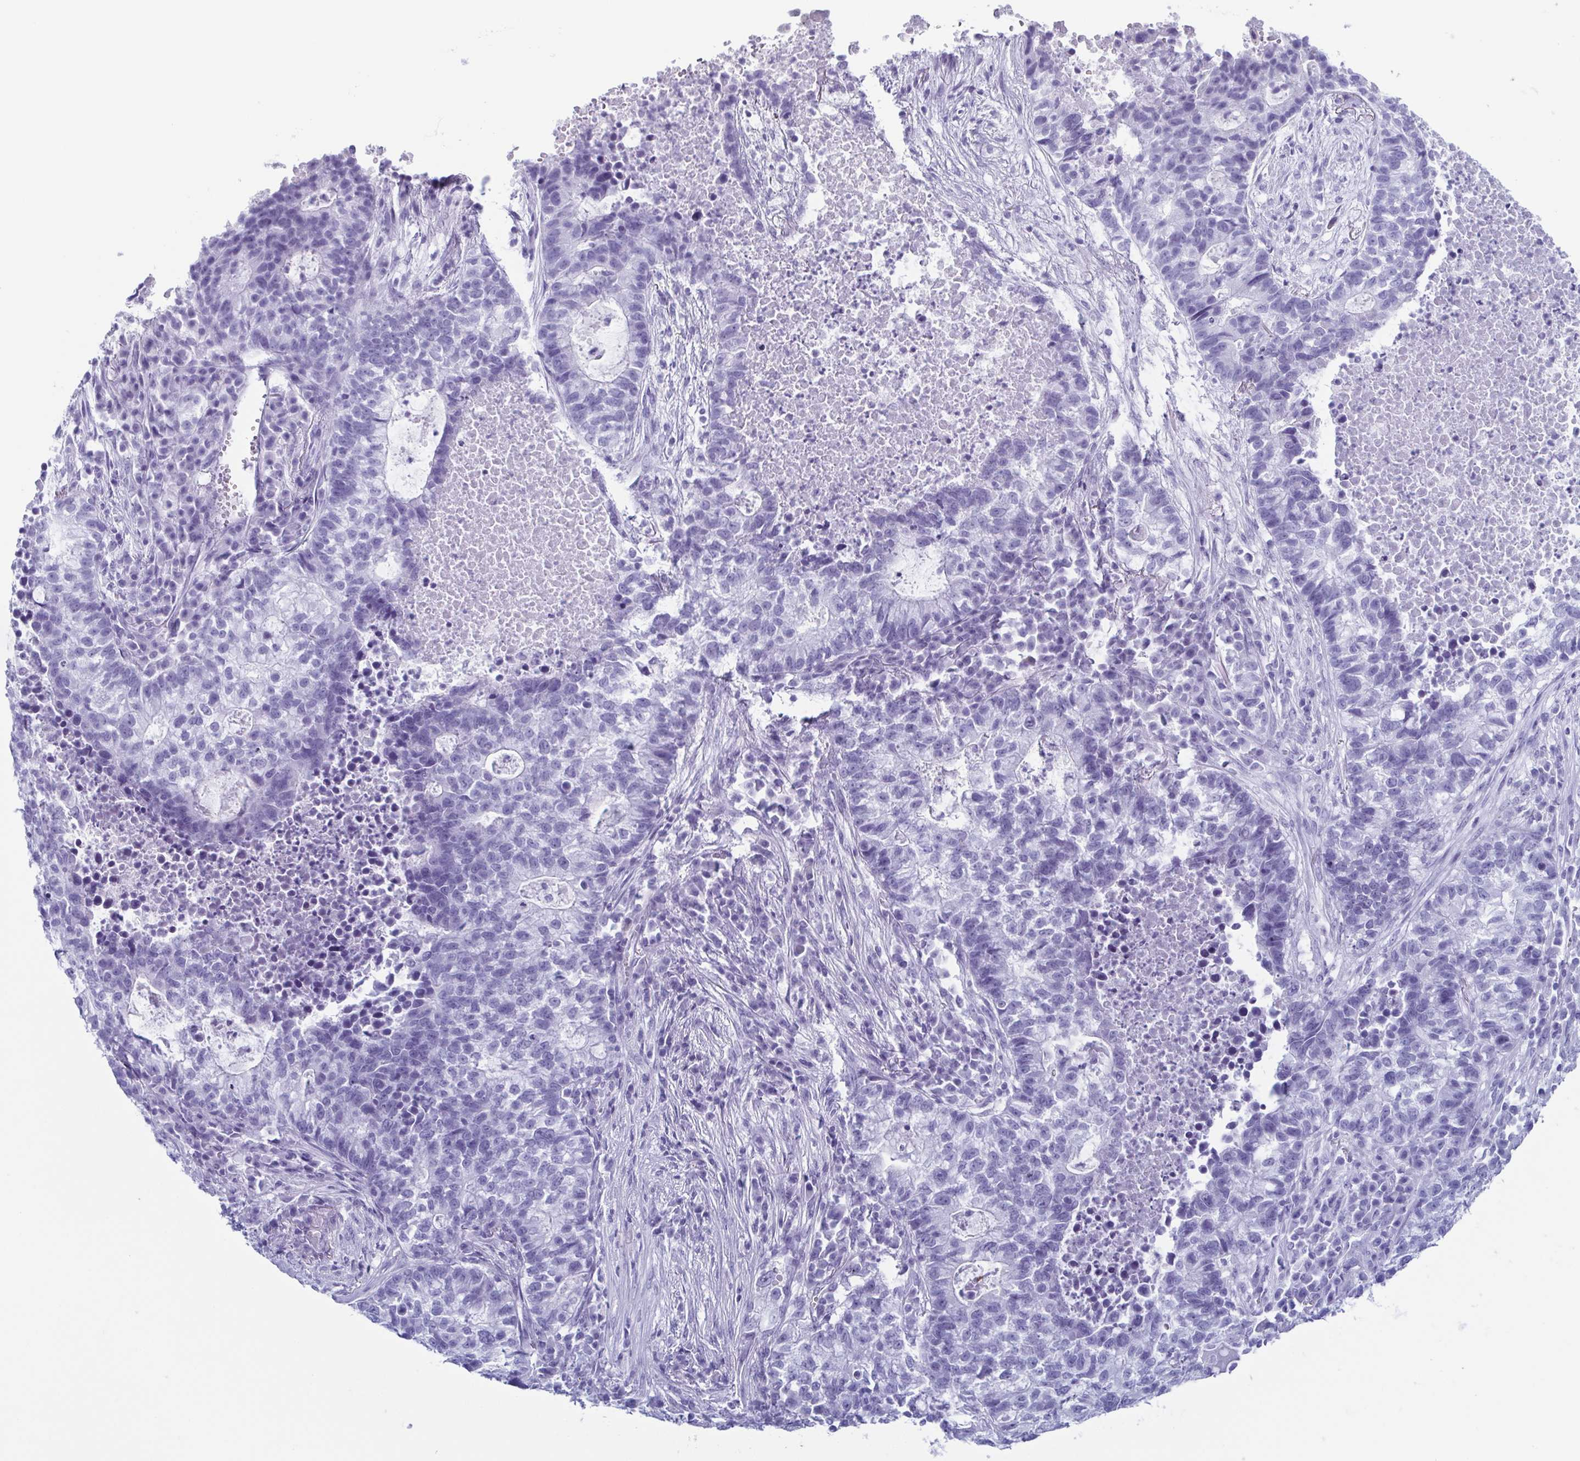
{"staining": {"intensity": "negative", "quantity": "none", "location": "none"}, "tissue": "lung cancer", "cell_type": "Tumor cells", "image_type": "cancer", "snomed": [{"axis": "morphology", "description": "Adenocarcinoma, NOS"}, {"axis": "topography", "description": "Lung"}], "caption": "This is an IHC micrograph of lung cancer (adenocarcinoma). There is no expression in tumor cells.", "gene": "ENKUR", "patient": {"sex": "male", "age": 57}}